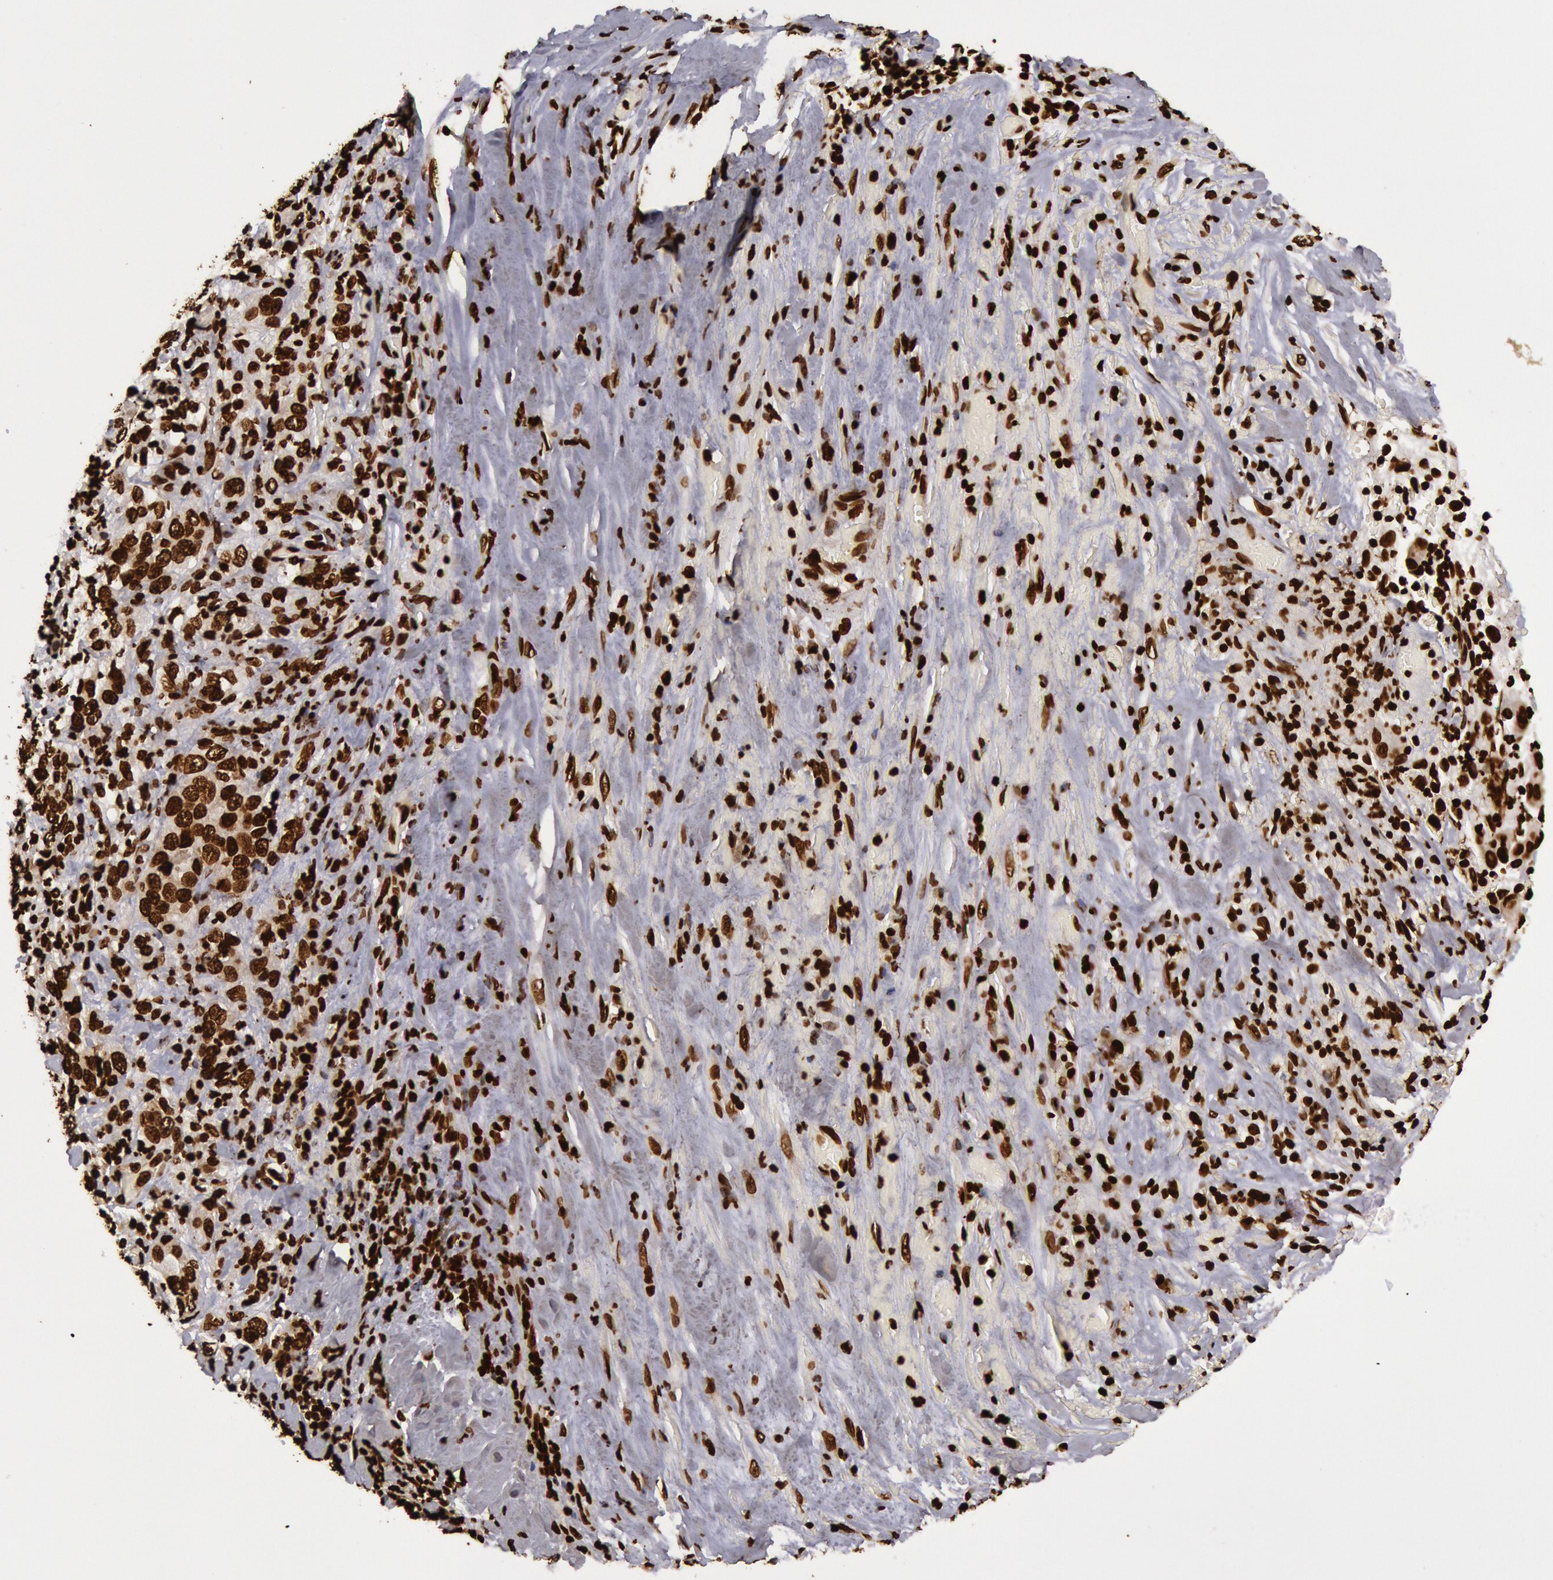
{"staining": {"intensity": "strong", "quantity": ">75%", "location": "nuclear"}, "tissue": "lung cancer", "cell_type": "Tumor cells", "image_type": "cancer", "snomed": [{"axis": "morphology", "description": "Squamous cell carcinoma, NOS"}, {"axis": "topography", "description": "Lung"}], "caption": "This histopathology image exhibits immunohistochemistry (IHC) staining of human squamous cell carcinoma (lung), with high strong nuclear expression in approximately >75% of tumor cells.", "gene": "H3-4", "patient": {"sex": "male", "age": 64}}